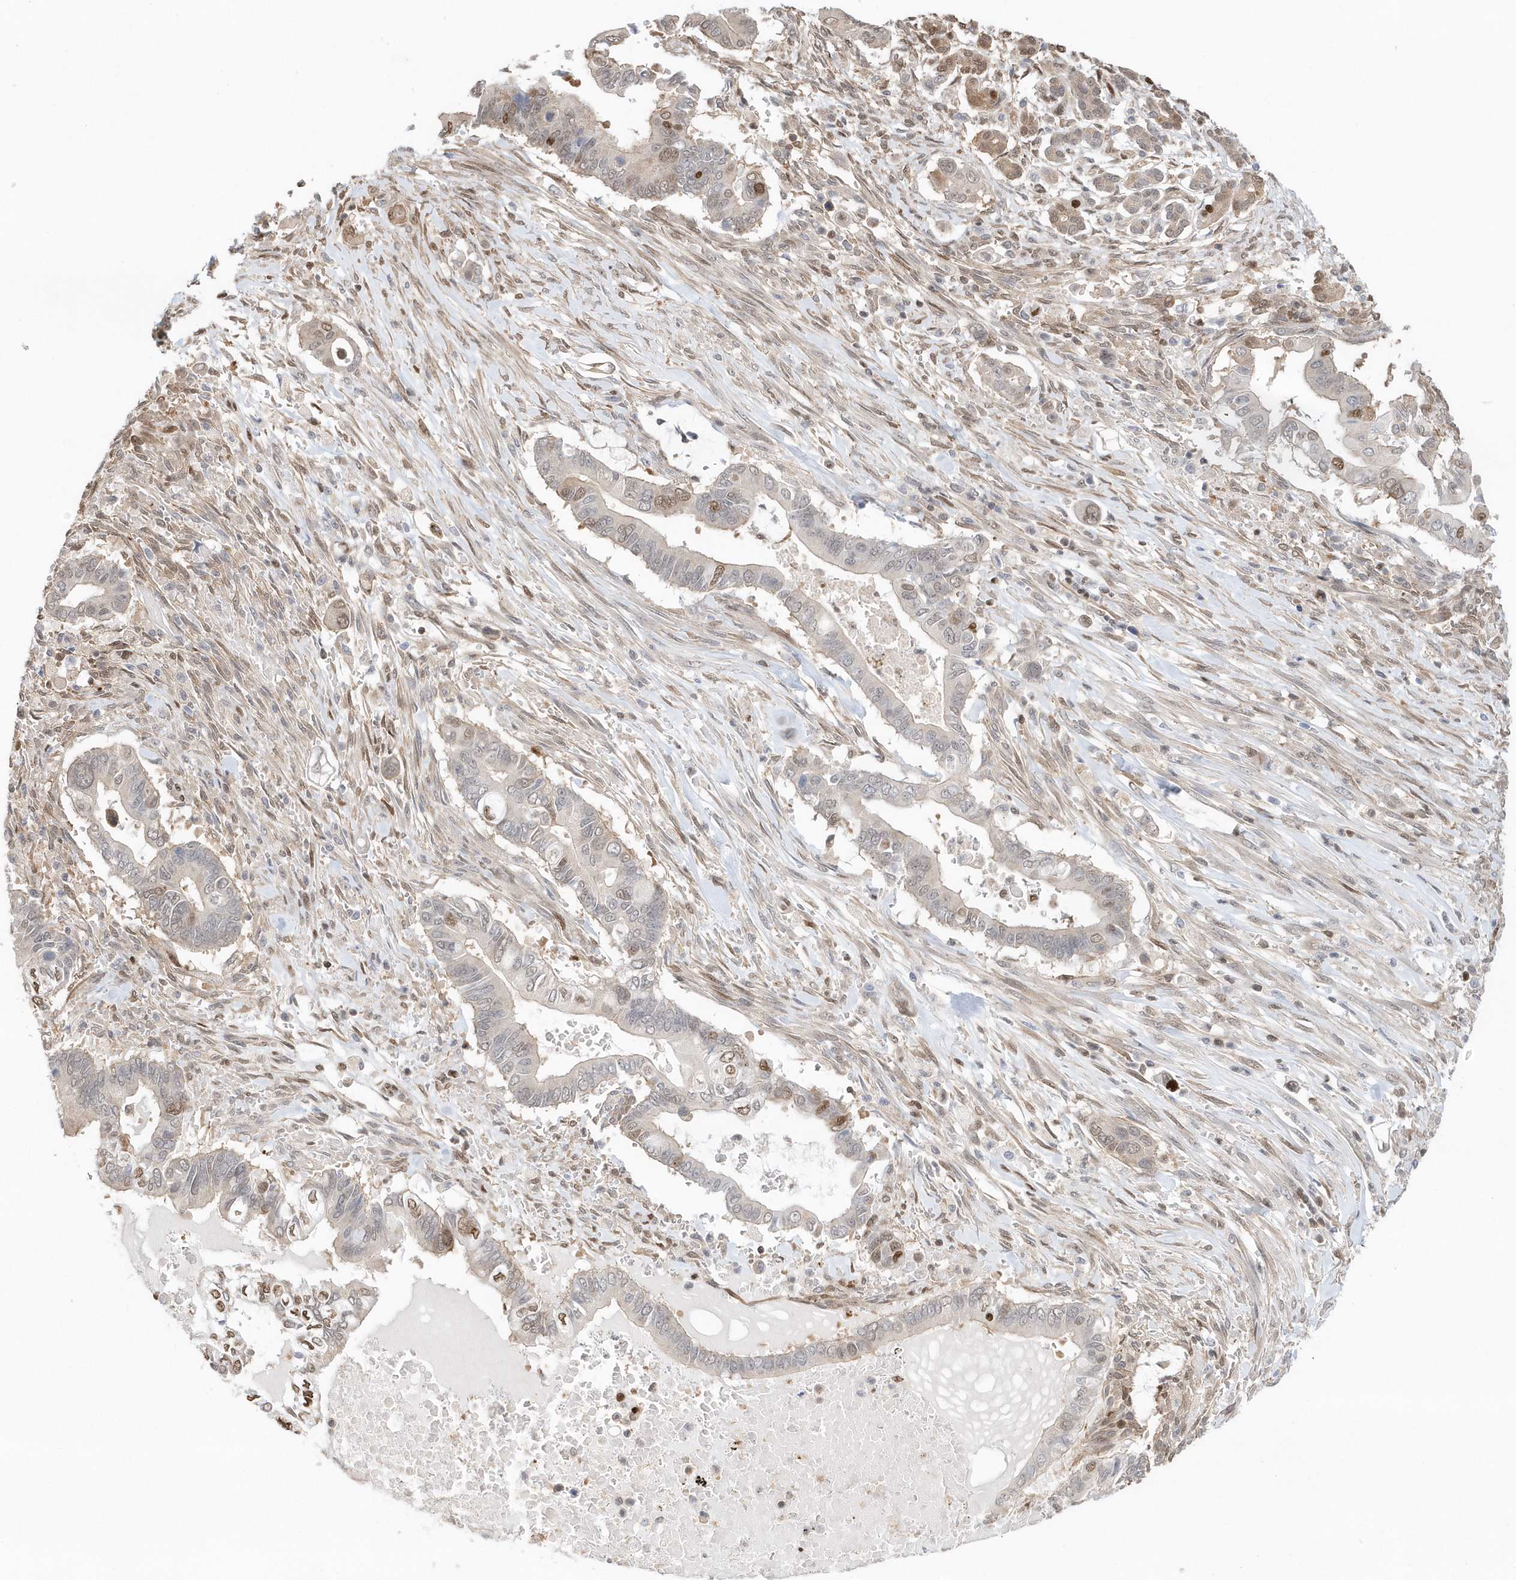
{"staining": {"intensity": "moderate", "quantity": "<25%", "location": "nuclear"}, "tissue": "pancreatic cancer", "cell_type": "Tumor cells", "image_type": "cancer", "snomed": [{"axis": "morphology", "description": "Adenocarcinoma, NOS"}, {"axis": "topography", "description": "Pancreas"}], "caption": "A high-resolution image shows IHC staining of pancreatic cancer, which displays moderate nuclear staining in approximately <25% of tumor cells. (IHC, brightfield microscopy, high magnification).", "gene": "SUMO2", "patient": {"sex": "male", "age": 68}}